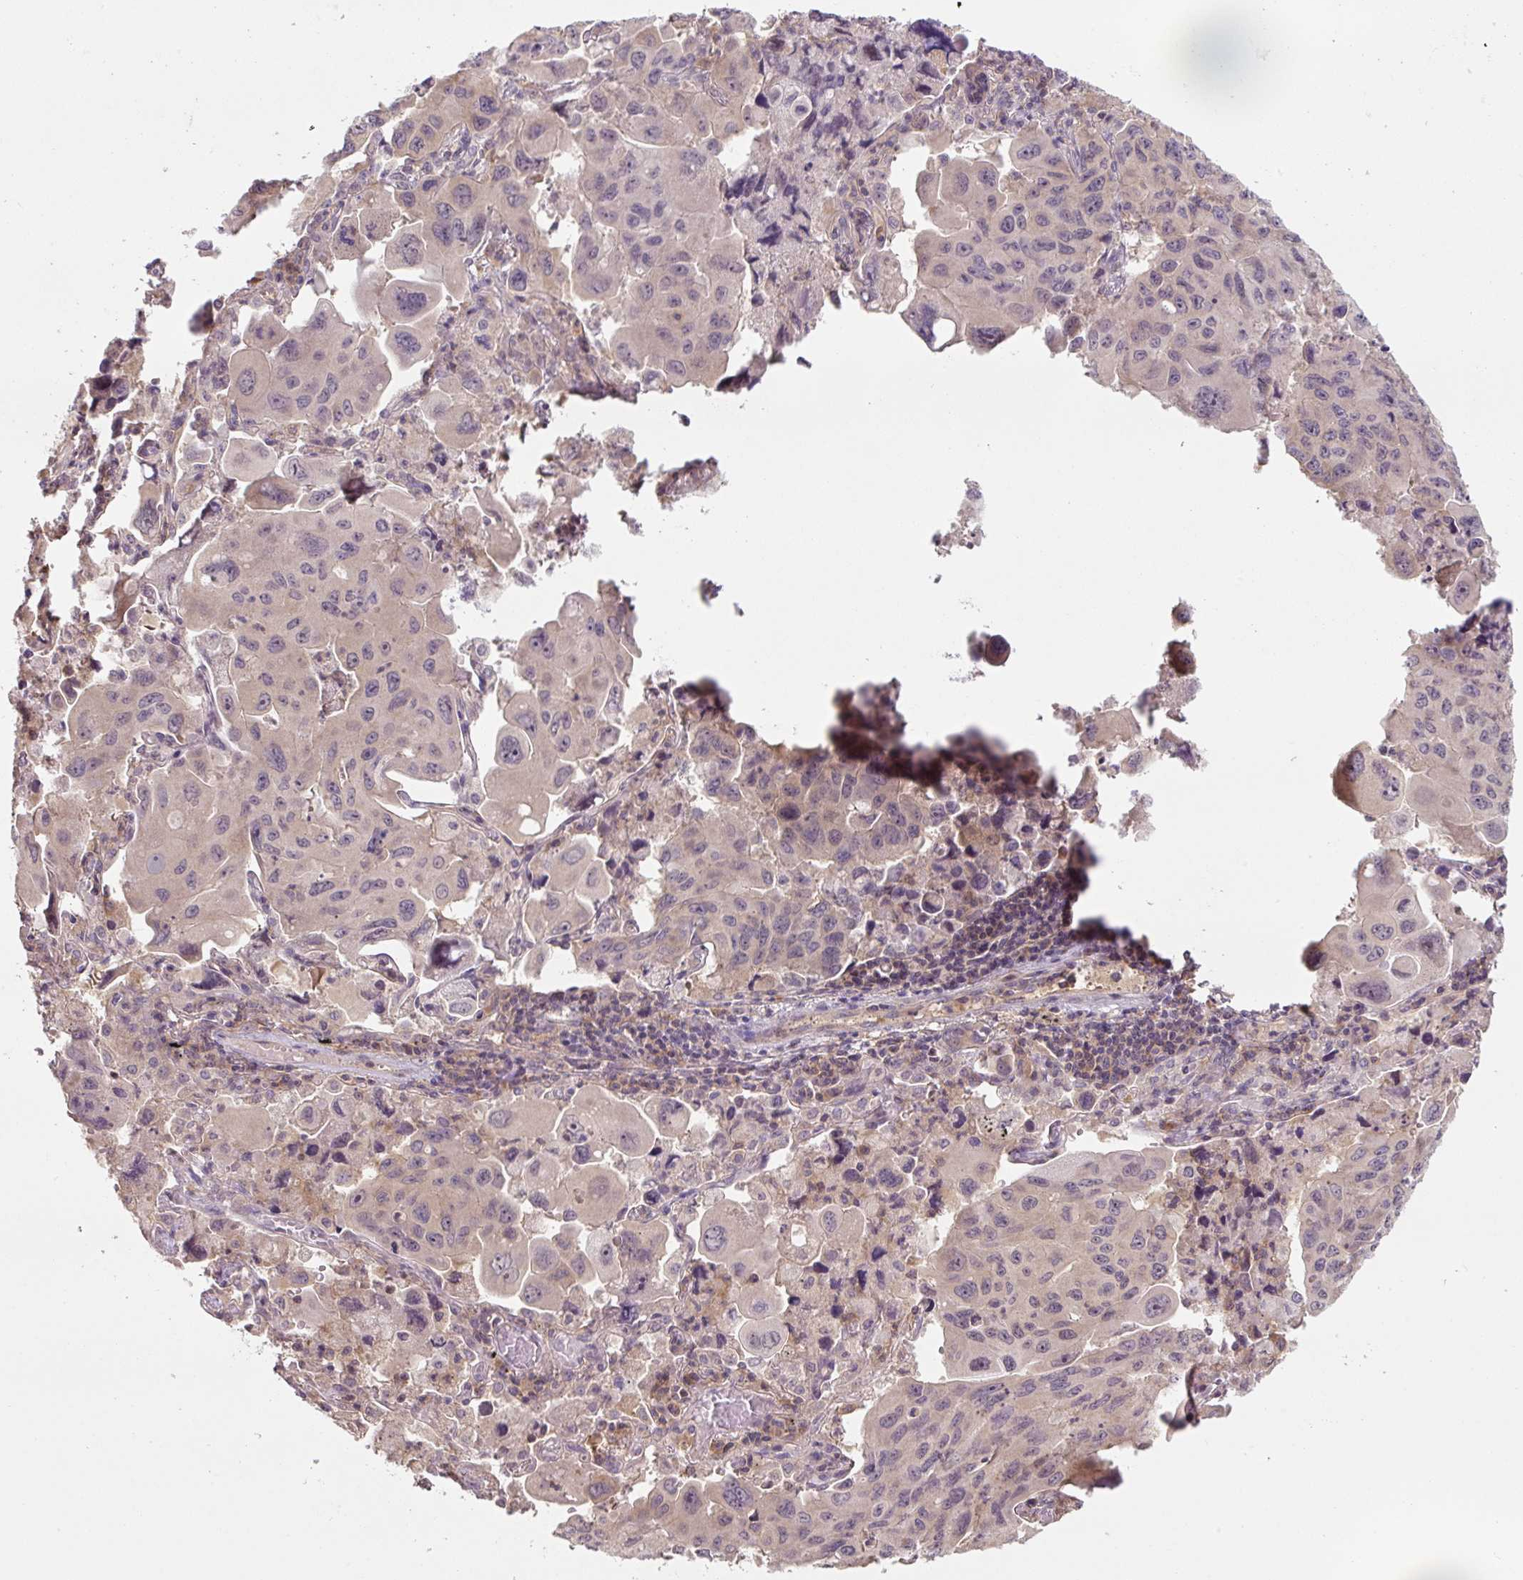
{"staining": {"intensity": "negative", "quantity": "none", "location": "none"}, "tissue": "lung cancer", "cell_type": "Tumor cells", "image_type": "cancer", "snomed": [{"axis": "morphology", "description": "Adenocarcinoma, NOS"}, {"axis": "topography", "description": "Lung"}], "caption": "DAB (3,3'-diaminobenzidine) immunohistochemical staining of human lung cancer (adenocarcinoma) demonstrates no significant staining in tumor cells.", "gene": "C2orf73", "patient": {"sex": "male", "age": 64}}